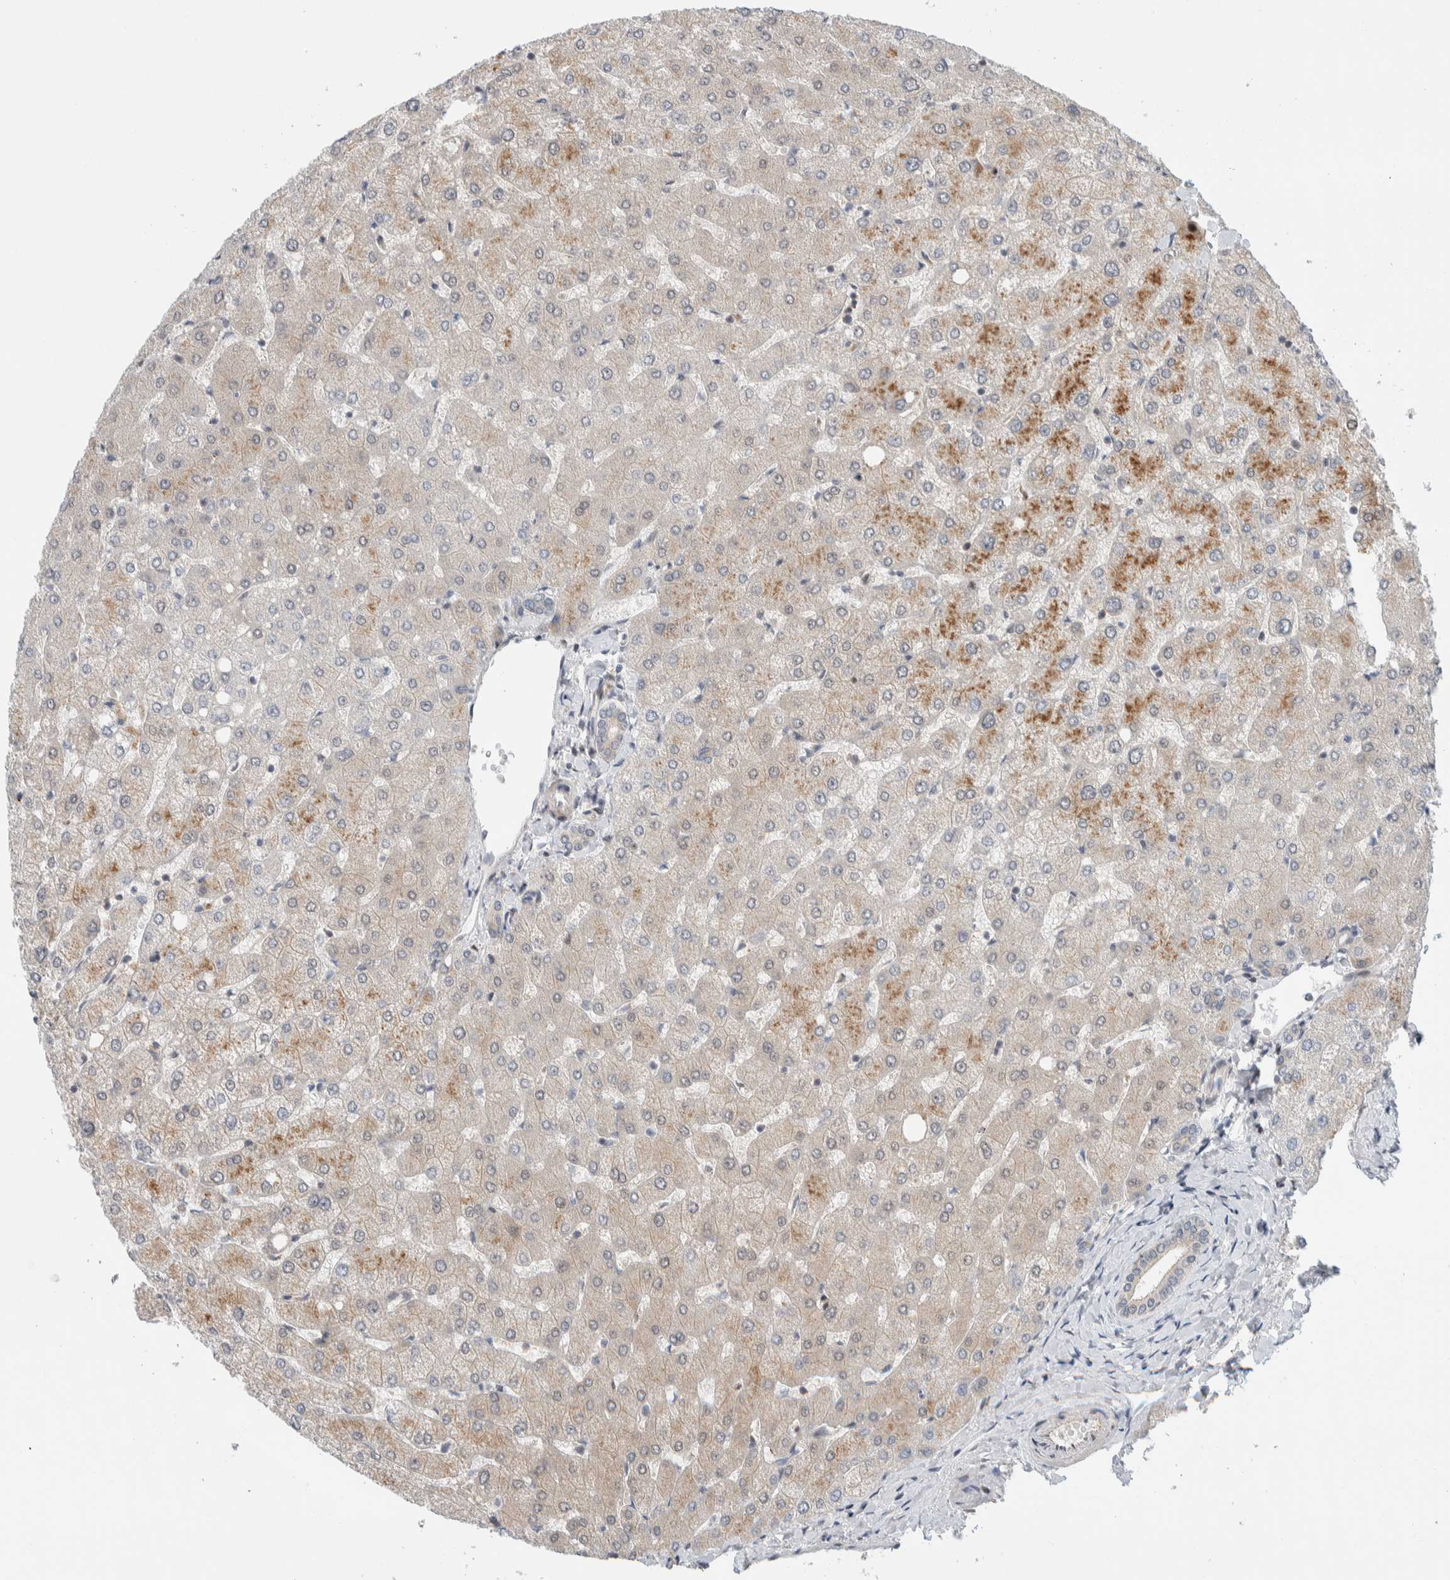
{"staining": {"intensity": "negative", "quantity": "none", "location": "none"}, "tissue": "liver", "cell_type": "Cholangiocytes", "image_type": "normal", "snomed": [{"axis": "morphology", "description": "Normal tissue, NOS"}, {"axis": "topography", "description": "Liver"}], "caption": "Immunohistochemistry histopathology image of benign liver: liver stained with DAB displays no significant protein positivity in cholangiocytes. (IHC, brightfield microscopy, high magnification).", "gene": "NCR3LG1", "patient": {"sex": "female", "age": 54}}